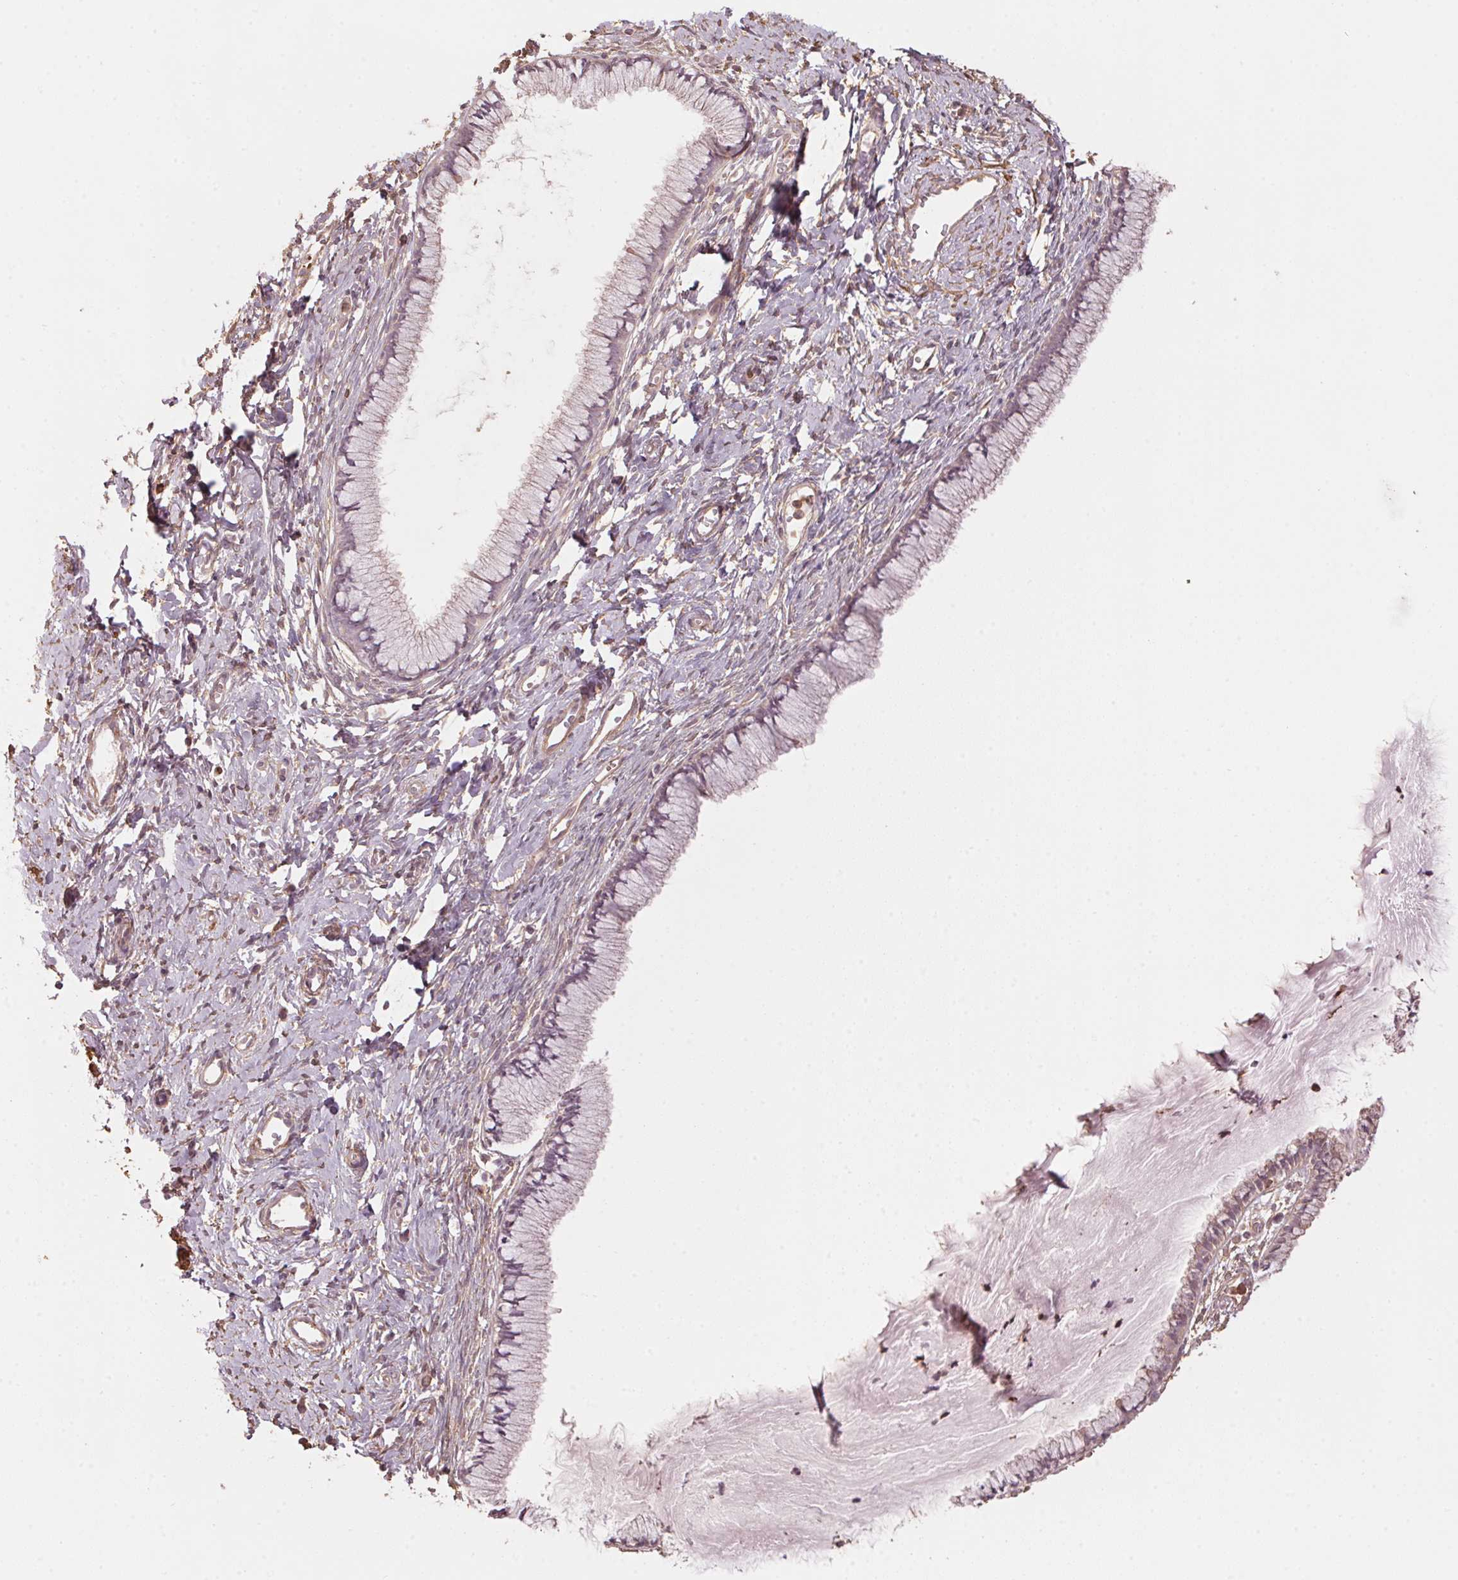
{"staining": {"intensity": "negative", "quantity": "none", "location": "none"}, "tissue": "cervix", "cell_type": "Glandular cells", "image_type": "normal", "snomed": [{"axis": "morphology", "description": "Normal tissue, NOS"}, {"axis": "topography", "description": "Cervix"}], "caption": "High magnification brightfield microscopy of unremarkable cervix stained with DAB (3,3'-diaminobenzidine) (brown) and counterstained with hematoxylin (blue): glandular cells show no significant expression. (DAB (3,3'-diaminobenzidine) immunohistochemistry (IHC), high magnification).", "gene": "QDPR", "patient": {"sex": "female", "age": 40}}